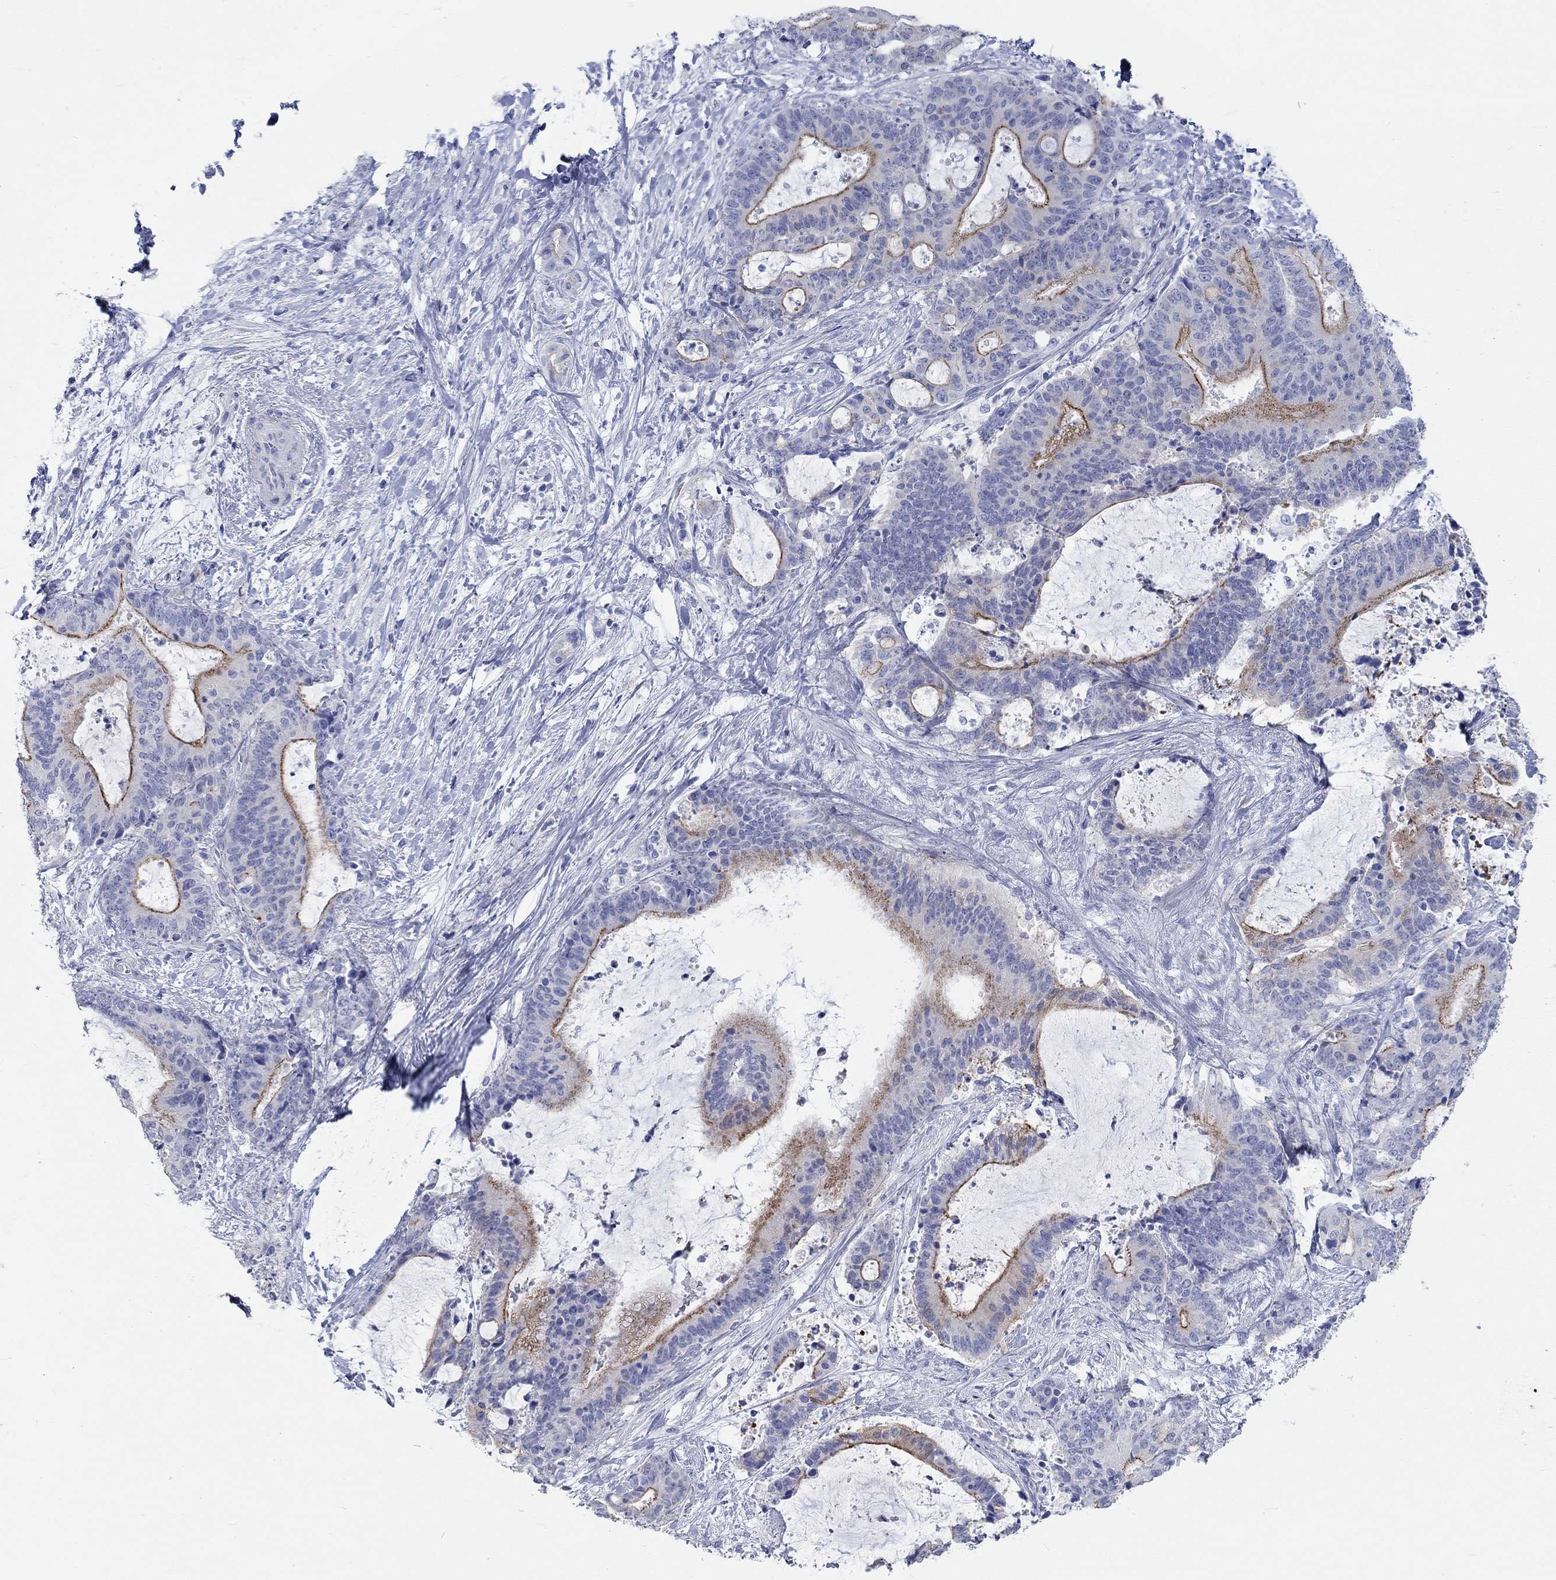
{"staining": {"intensity": "strong", "quantity": "<25%", "location": "cytoplasmic/membranous"}, "tissue": "liver cancer", "cell_type": "Tumor cells", "image_type": "cancer", "snomed": [{"axis": "morphology", "description": "Cholangiocarcinoma"}, {"axis": "topography", "description": "Liver"}], "caption": "A medium amount of strong cytoplasmic/membranous staining is identified in about <25% of tumor cells in liver cancer tissue.", "gene": "SPATA9", "patient": {"sex": "female", "age": 73}}